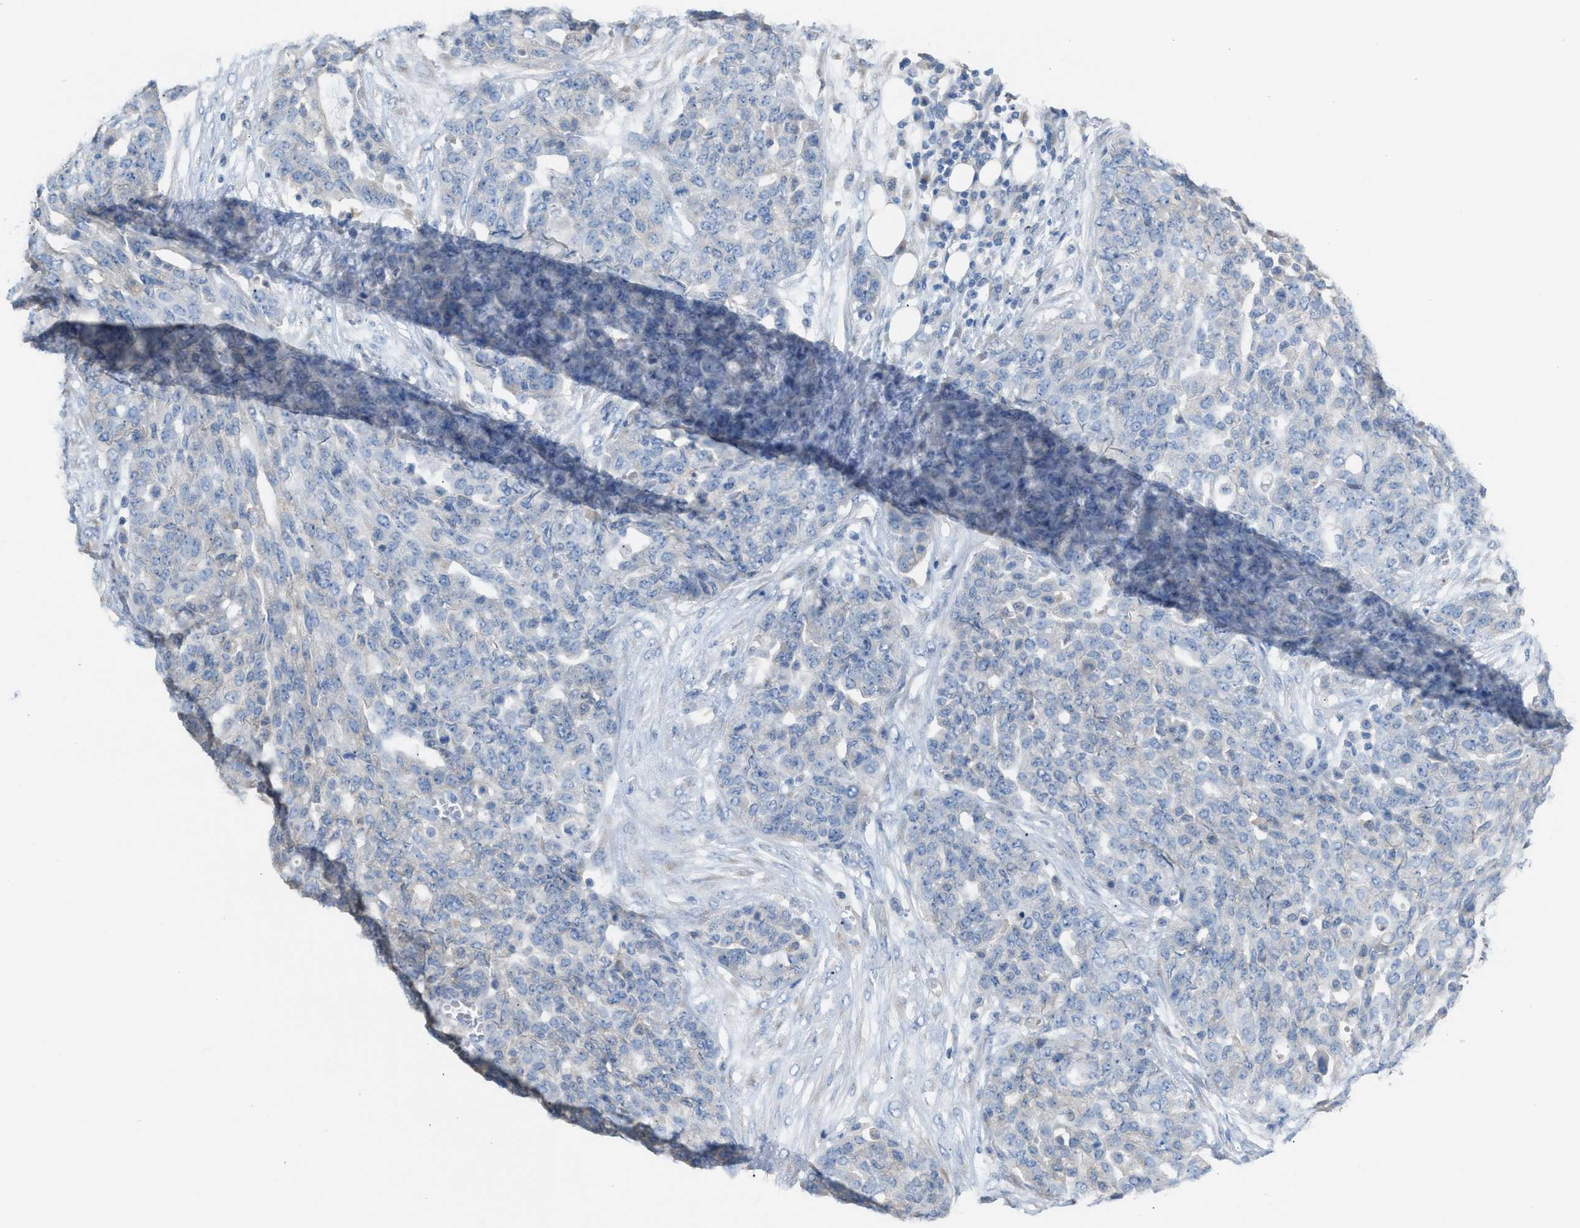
{"staining": {"intensity": "negative", "quantity": "none", "location": "none"}, "tissue": "ovarian cancer", "cell_type": "Tumor cells", "image_type": "cancer", "snomed": [{"axis": "morphology", "description": "Cystadenocarcinoma, serous, NOS"}, {"axis": "topography", "description": "Soft tissue"}, {"axis": "topography", "description": "Ovary"}], "caption": "Ovarian cancer was stained to show a protein in brown. There is no significant expression in tumor cells.", "gene": "NQO2", "patient": {"sex": "female", "age": 57}}